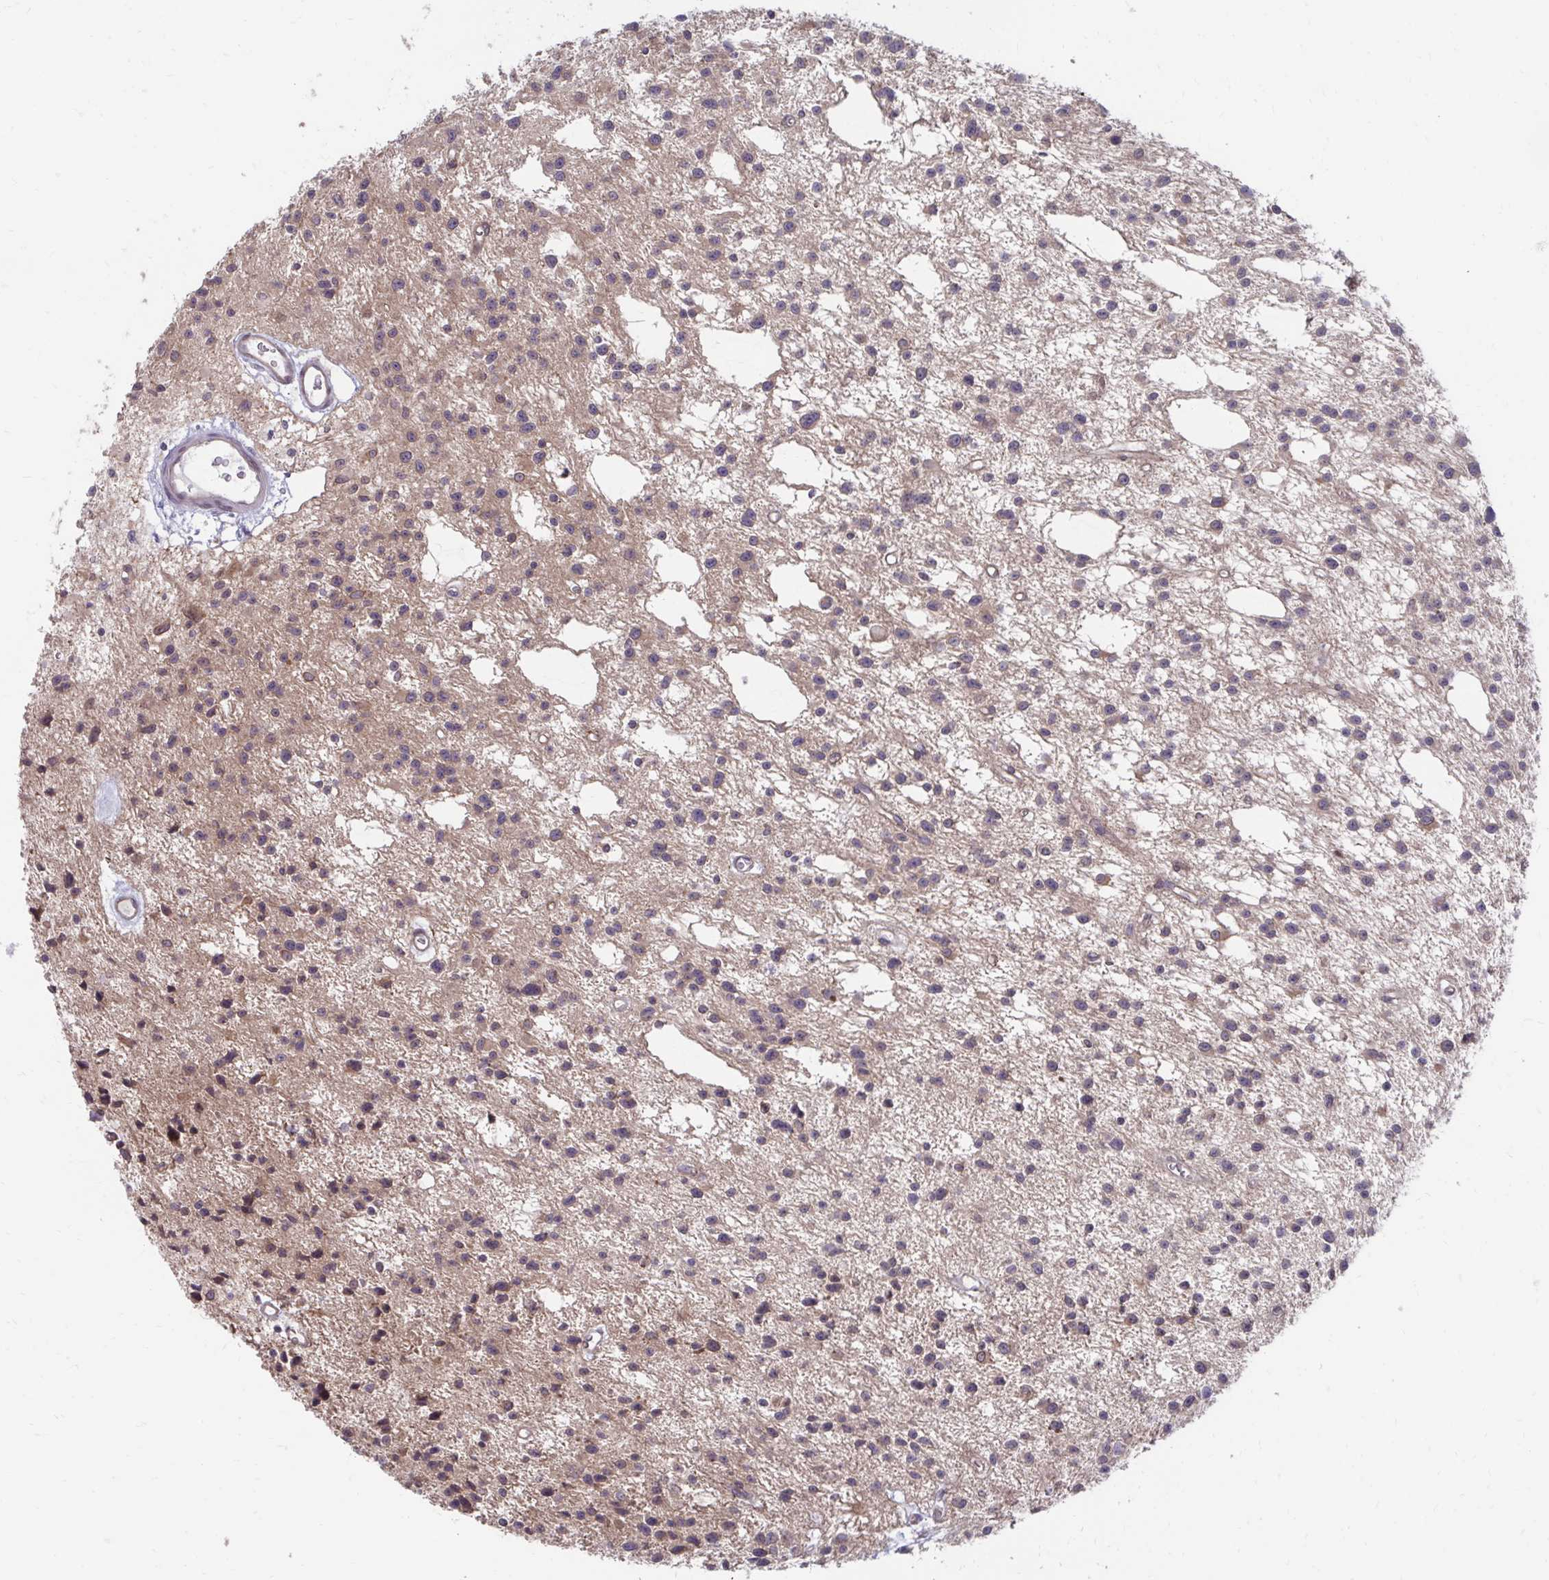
{"staining": {"intensity": "weak", "quantity": "25%-75%", "location": "cytoplasmic/membranous"}, "tissue": "glioma", "cell_type": "Tumor cells", "image_type": "cancer", "snomed": [{"axis": "morphology", "description": "Glioma, malignant, Low grade"}, {"axis": "topography", "description": "Brain"}], "caption": "Protein staining of glioma tissue reveals weak cytoplasmic/membranous positivity in about 25%-75% of tumor cells.", "gene": "ITPR2", "patient": {"sex": "male", "age": 43}}